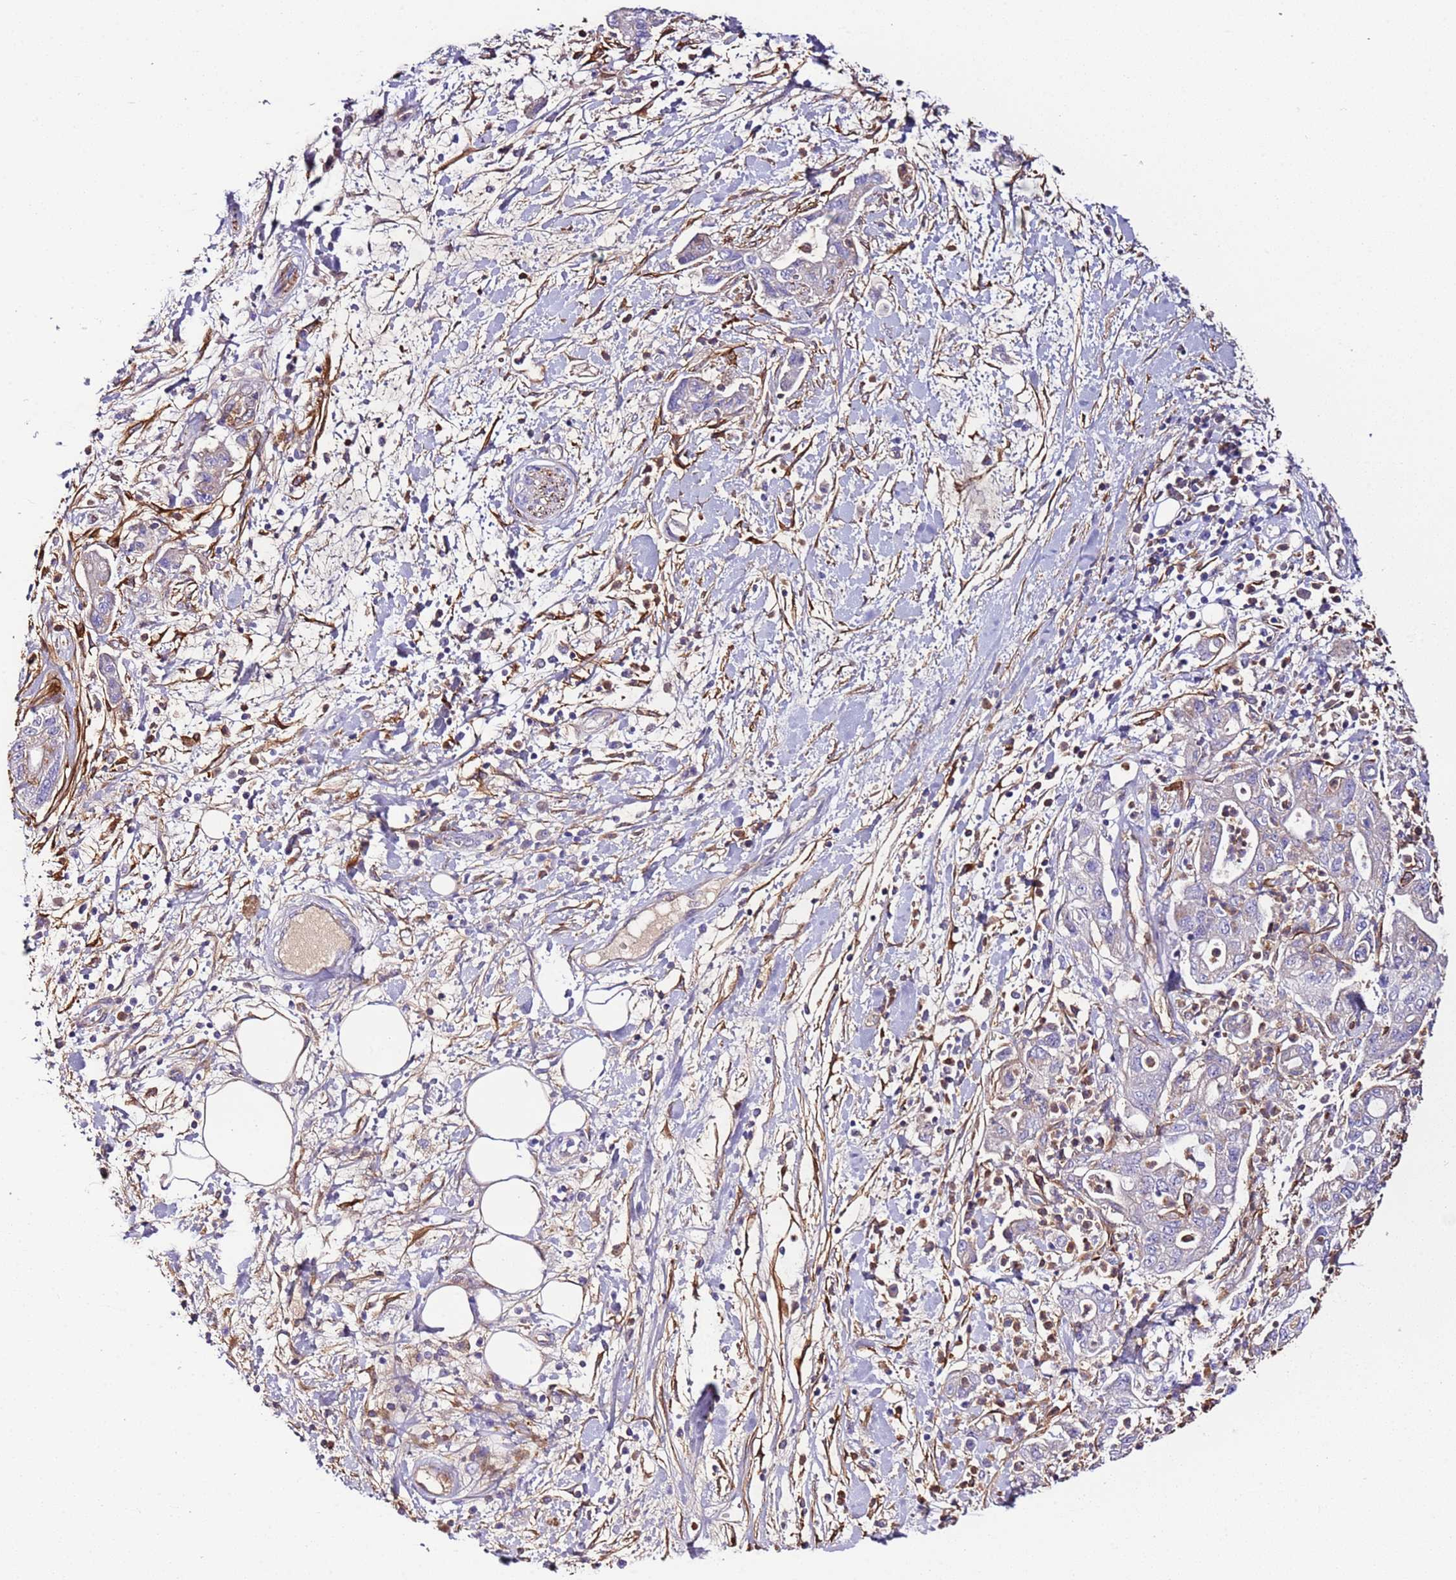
{"staining": {"intensity": "moderate", "quantity": "<25%", "location": "cytoplasmic/membranous"}, "tissue": "pancreatic cancer", "cell_type": "Tumor cells", "image_type": "cancer", "snomed": [{"axis": "morphology", "description": "Adenocarcinoma, NOS"}, {"axis": "topography", "description": "Pancreas"}], "caption": "Tumor cells demonstrate low levels of moderate cytoplasmic/membranous staining in approximately <25% of cells in human adenocarcinoma (pancreatic).", "gene": "FAM174C", "patient": {"sex": "female", "age": 73}}